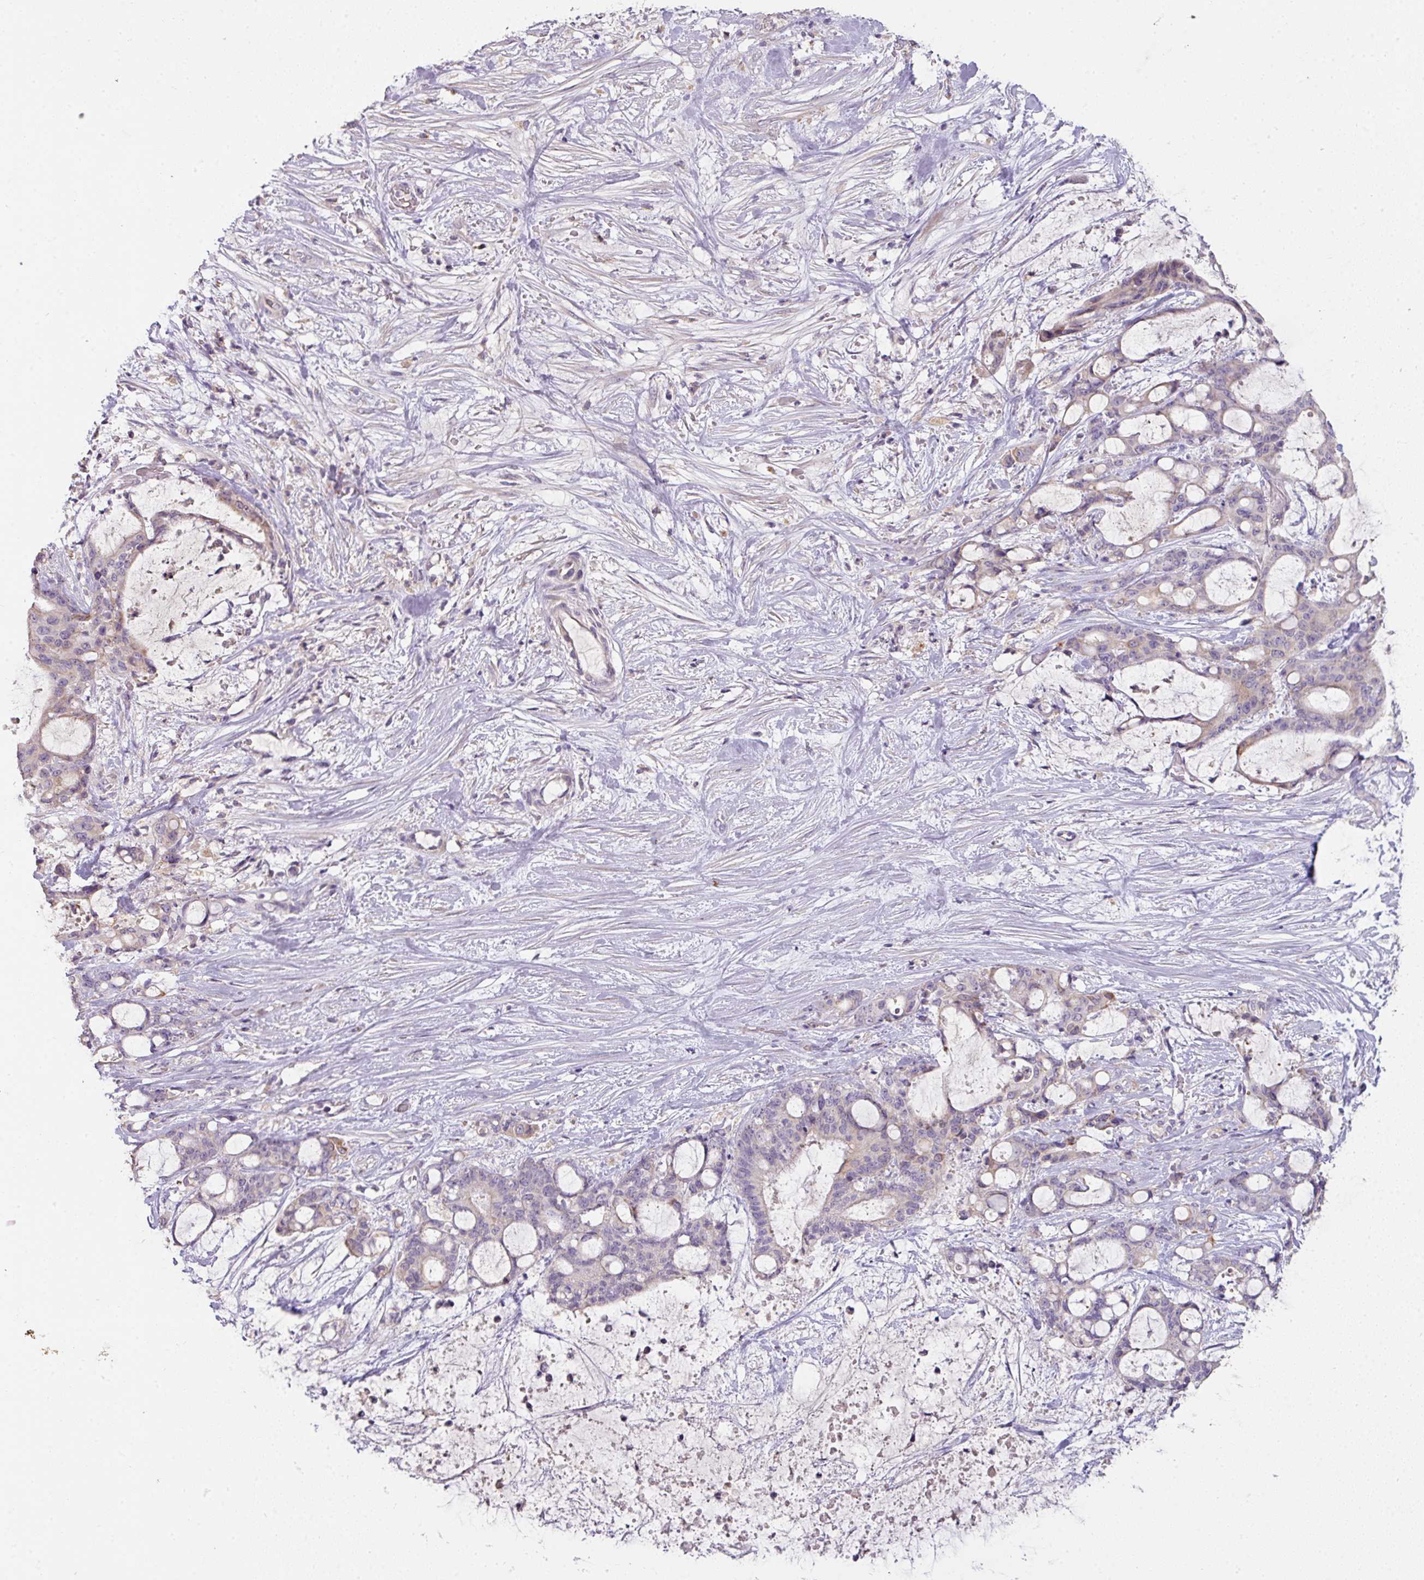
{"staining": {"intensity": "negative", "quantity": "none", "location": "none"}, "tissue": "liver cancer", "cell_type": "Tumor cells", "image_type": "cancer", "snomed": [{"axis": "morphology", "description": "Normal tissue, NOS"}, {"axis": "morphology", "description": "Cholangiocarcinoma"}, {"axis": "topography", "description": "Liver"}, {"axis": "topography", "description": "Peripheral nerve tissue"}], "caption": "An image of liver cholangiocarcinoma stained for a protein shows no brown staining in tumor cells.", "gene": "ZNF266", "patient": {"sex": "female", "age": 73}}